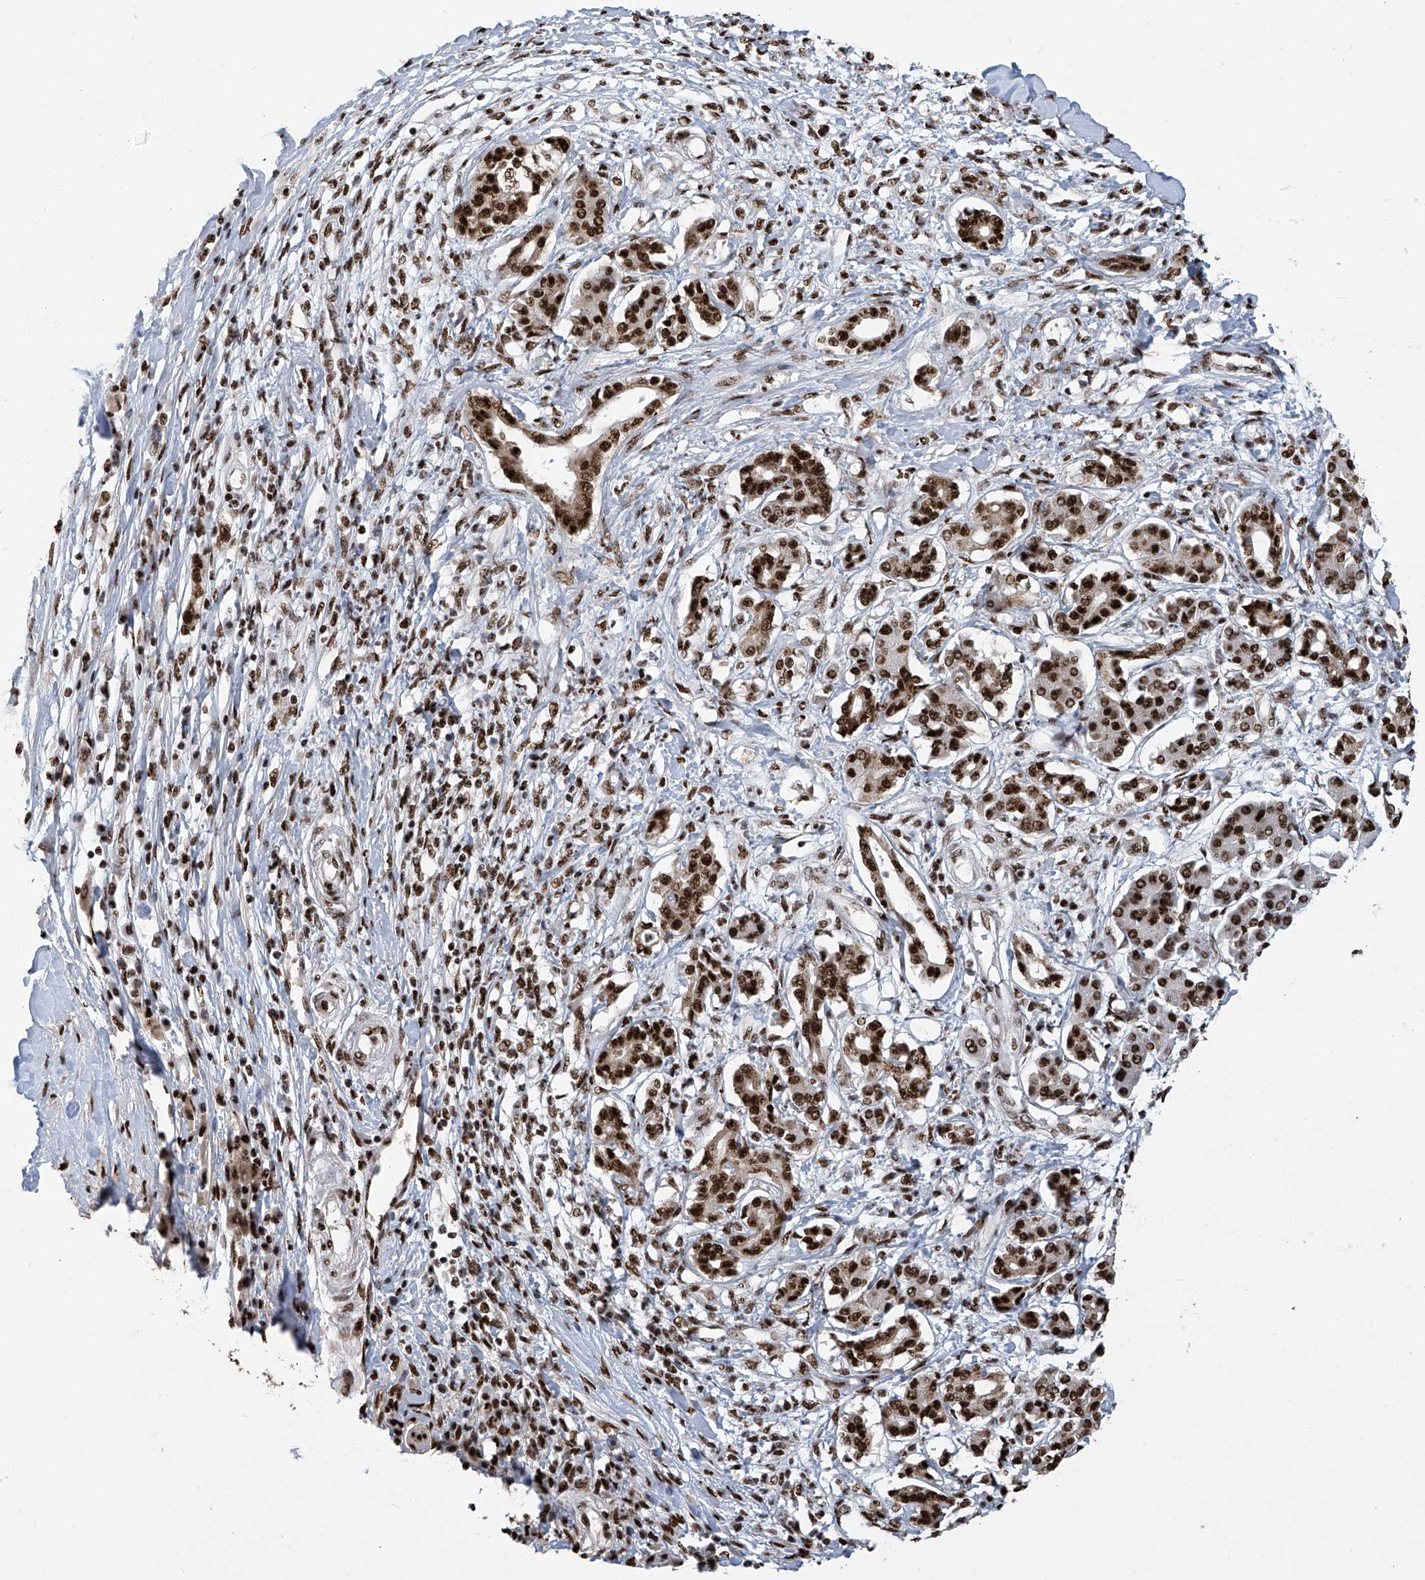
{"staining": {"intensity": "strong", "quantity": ">75%", "location": "nuclear"}, "tissue": "pancreatic cancer", "cell_type": "Tumor cells", "image_type": "cancer", "snomed": [{"axis": "morphology", "description": "Adenocarcinoma, NOS"}, {"axis": "topography", "description": "Pancreas"}], "caption": "Pancreatic cancer (adenocarcinoma) stained for a protein shows strong nuclear positivity in tumor cells.", "gene": "APLF", "patient": {"sex": "female", "age": 56}}